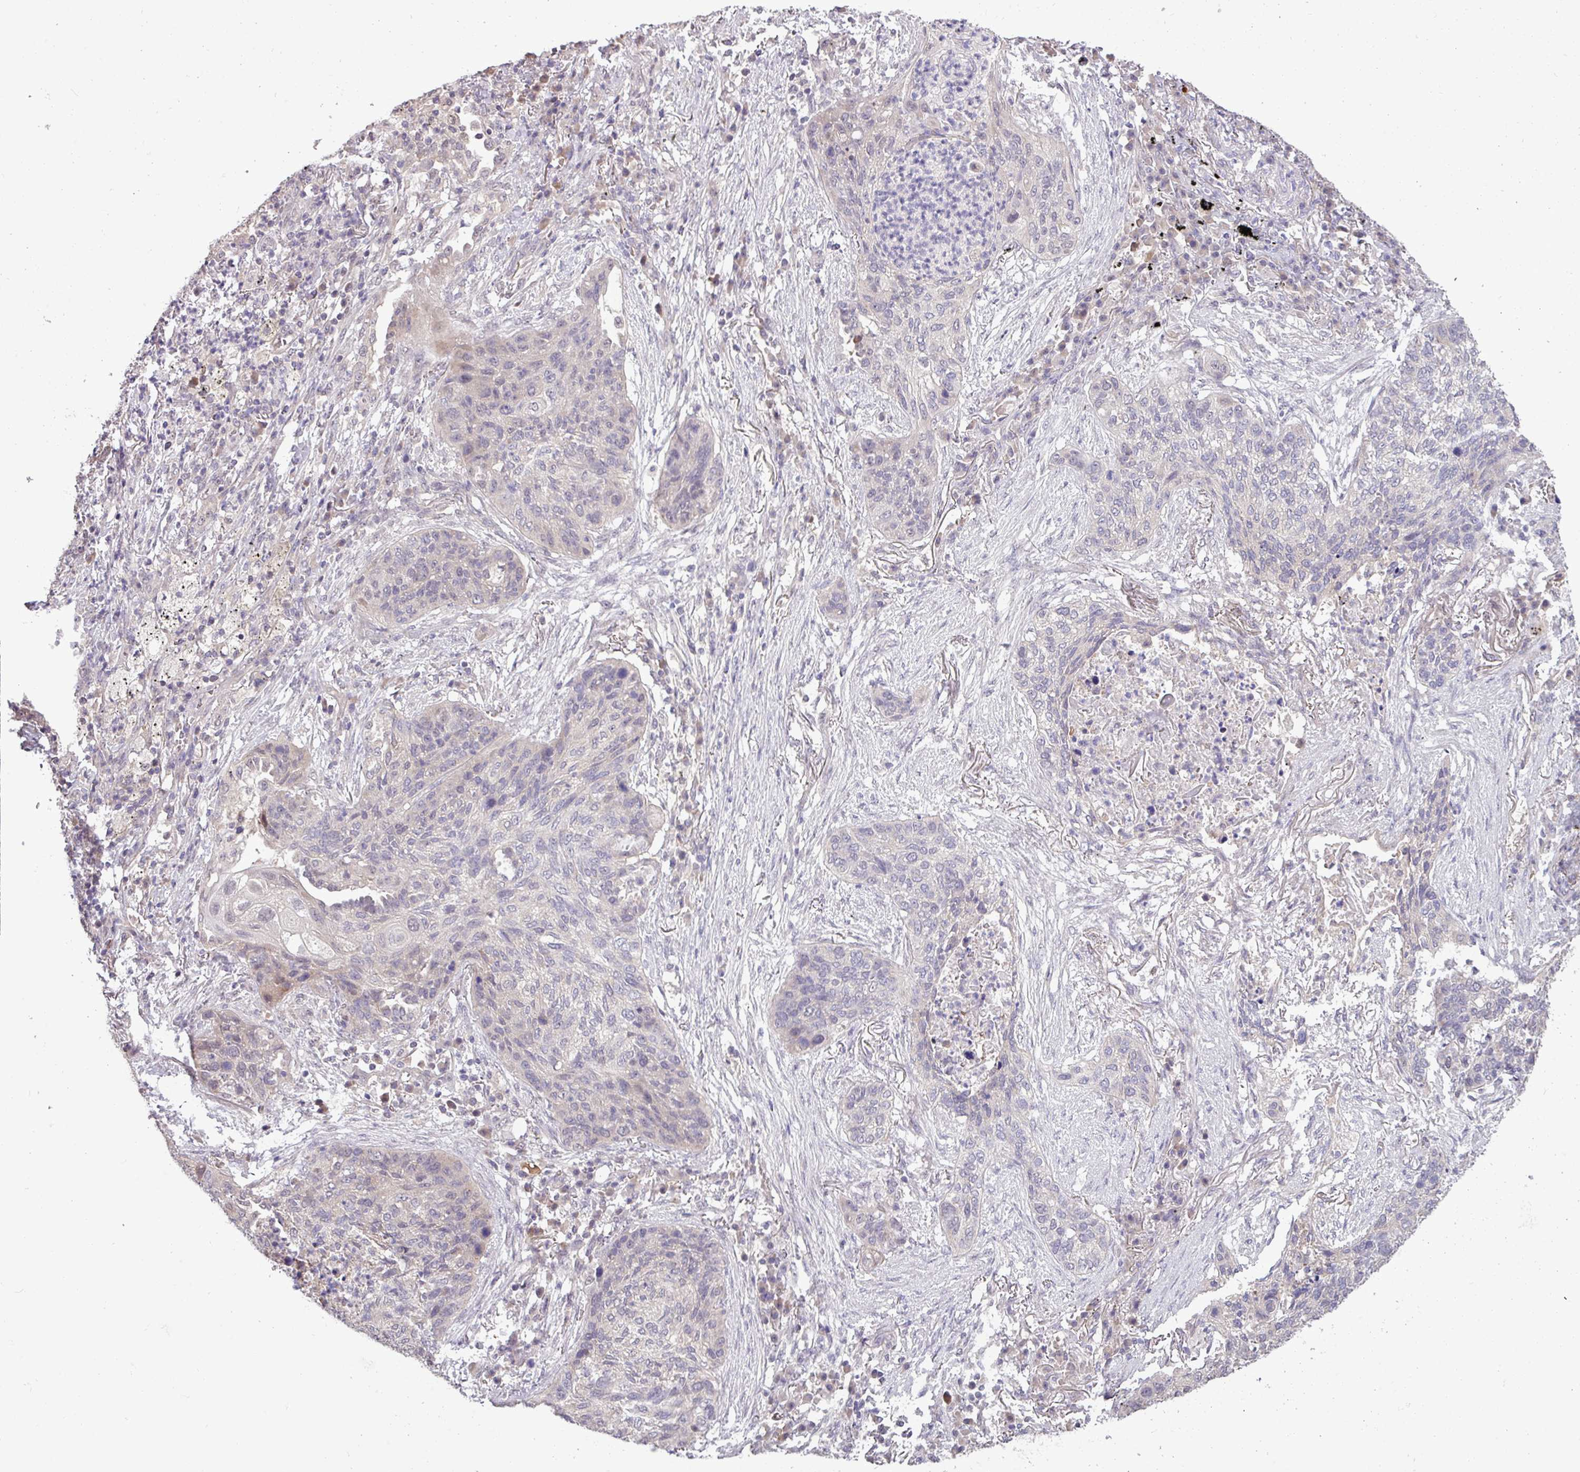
{"staining": {"intensity": "negative", "quantity": "none", "location": "none"}, "tissue": "lung cancer", "cell_type": "Tumor cells", "image_type": "cancer", "snomed": [{"axis": "morphology", "description": "Squamous cell carcinoma, NOS"}, {"axis": "topography", "description": "Lung"}], "caption": "The micrograph reveals no staining of tumor cells in lung cancer (squamous cell carcinoma).", "gene": "RIPPLY1", "patient": {"sex": "female", "age": 63}}